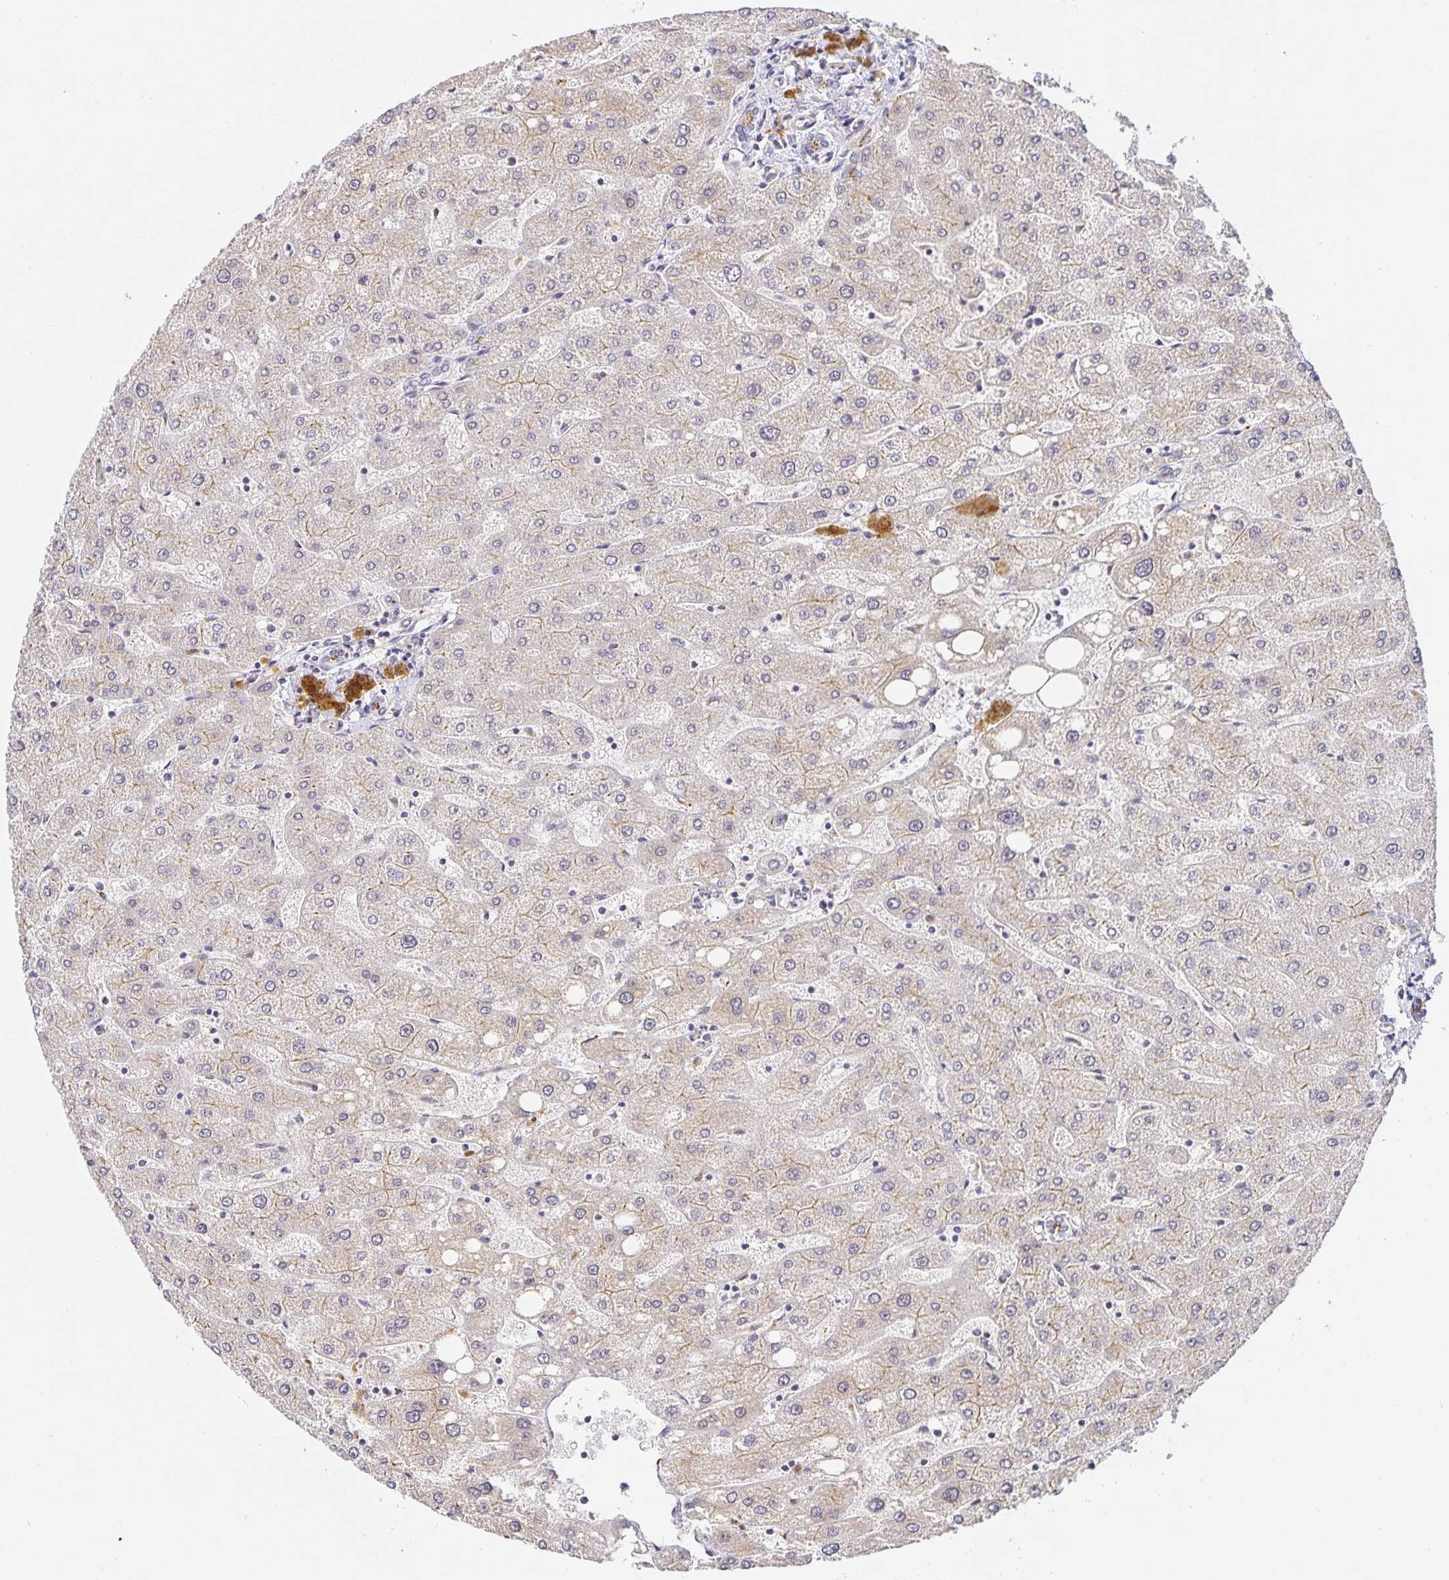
{"staining": {"intensity": "moderate", "quantity": "<25%", "location": "cytoplasmic/membranous"}, "tissue": "liver", "cell_type": "Cholangiocytes", "image_type": "normal", "snomed": [{"axis": "morphology", "description": "Normal tissue, NOS"}, {"axis": "topography", "description": "Liver"}], "caption": "A high-resolution histopathology image shows IHC staining of normal liver, which demonstrates moderate cytoplasmic/membranous staining in approximately <25% of cholangiocytes.", "gene": "TJP3", "patient": {"sex": "male", "age": 67}}